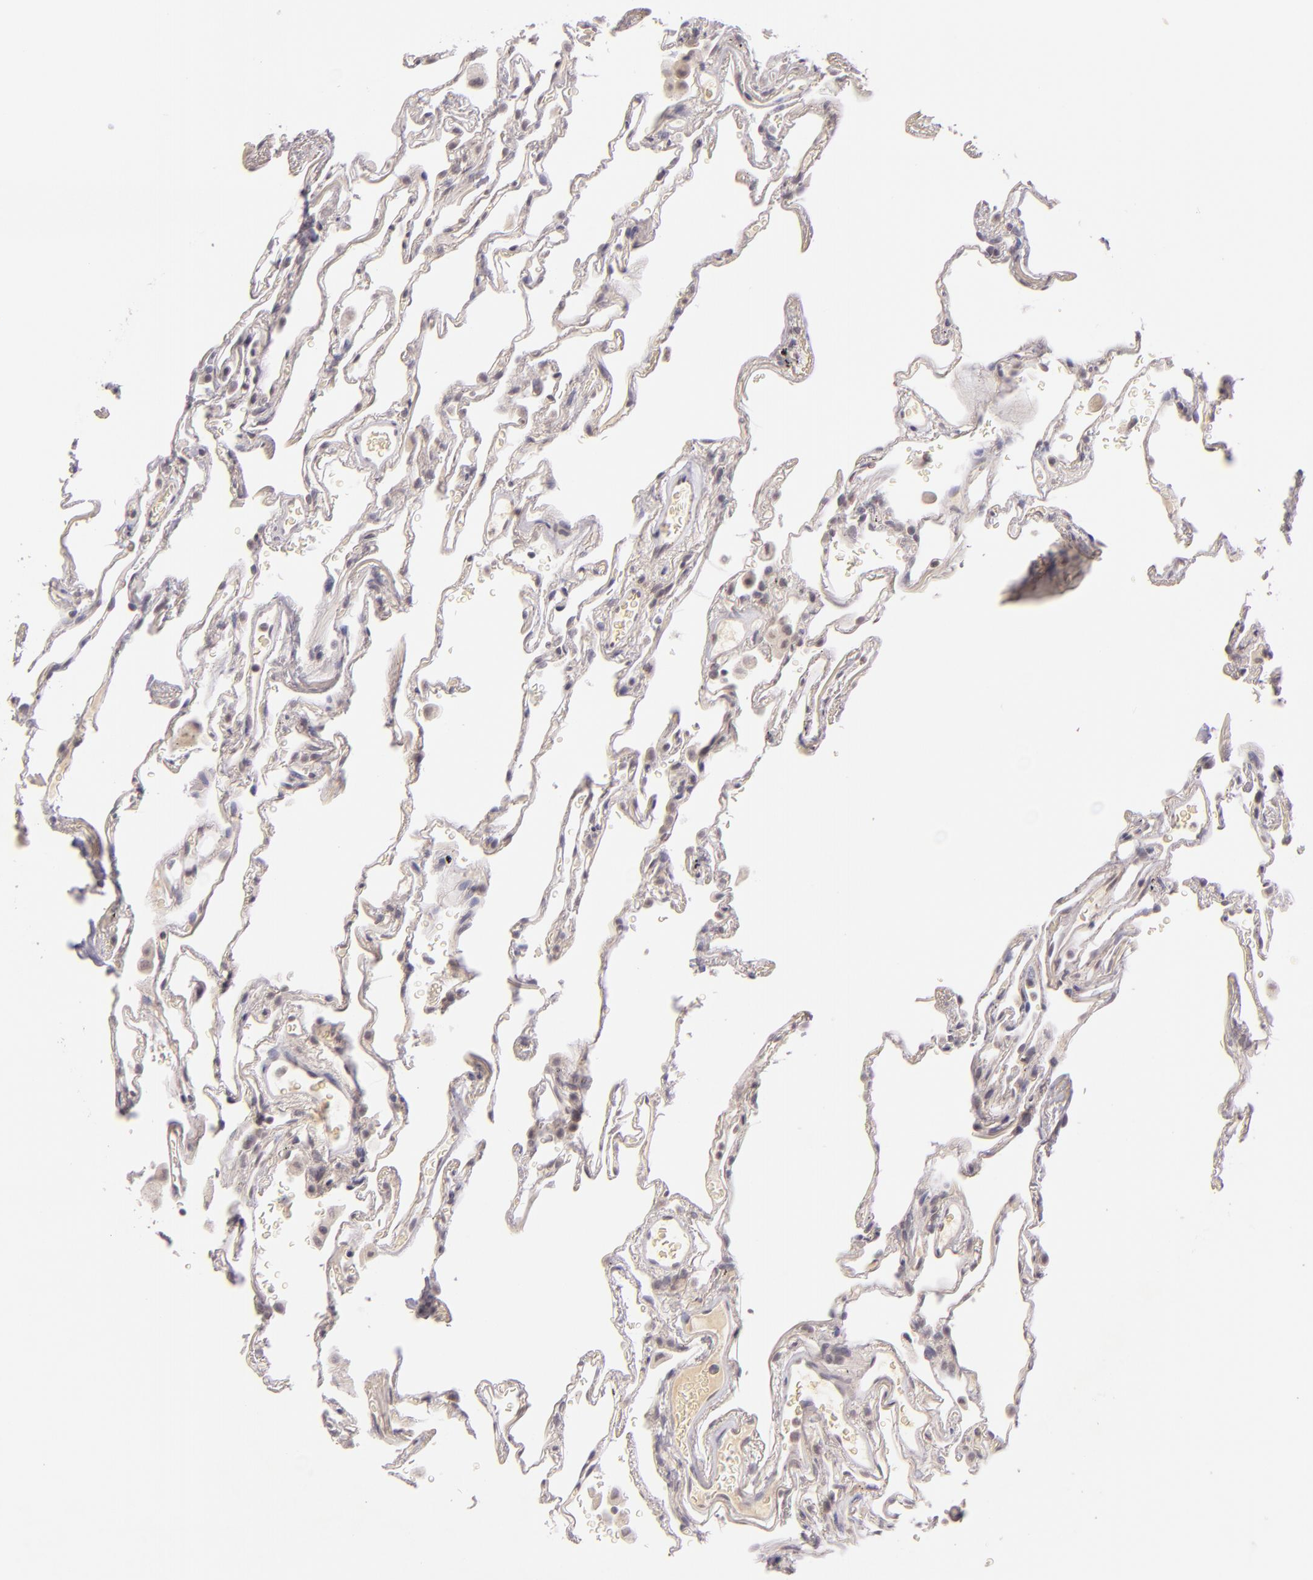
{"staining": {"intensity": "negative", "quantity": "none", "location": "none"}, "tissue": "lung", "cell_type": "Alveolar cells", "image_type": "normal", "snomed": [{"axis": "morphology", "description": "Normal tissue, NOS"}, {"axis": "morphology", "description": "Inflammation, NOS"}, {"axis": "topography", "description": "Lung"}], "caption": "High magnification brightfield microscopy of normal lung stained with DAB (brown) and counterstained with hematoxylin (blue): alveolar cells show no significant staining.", "gene": "CASP8", "patient": {"sex": "male", "age": 69}}